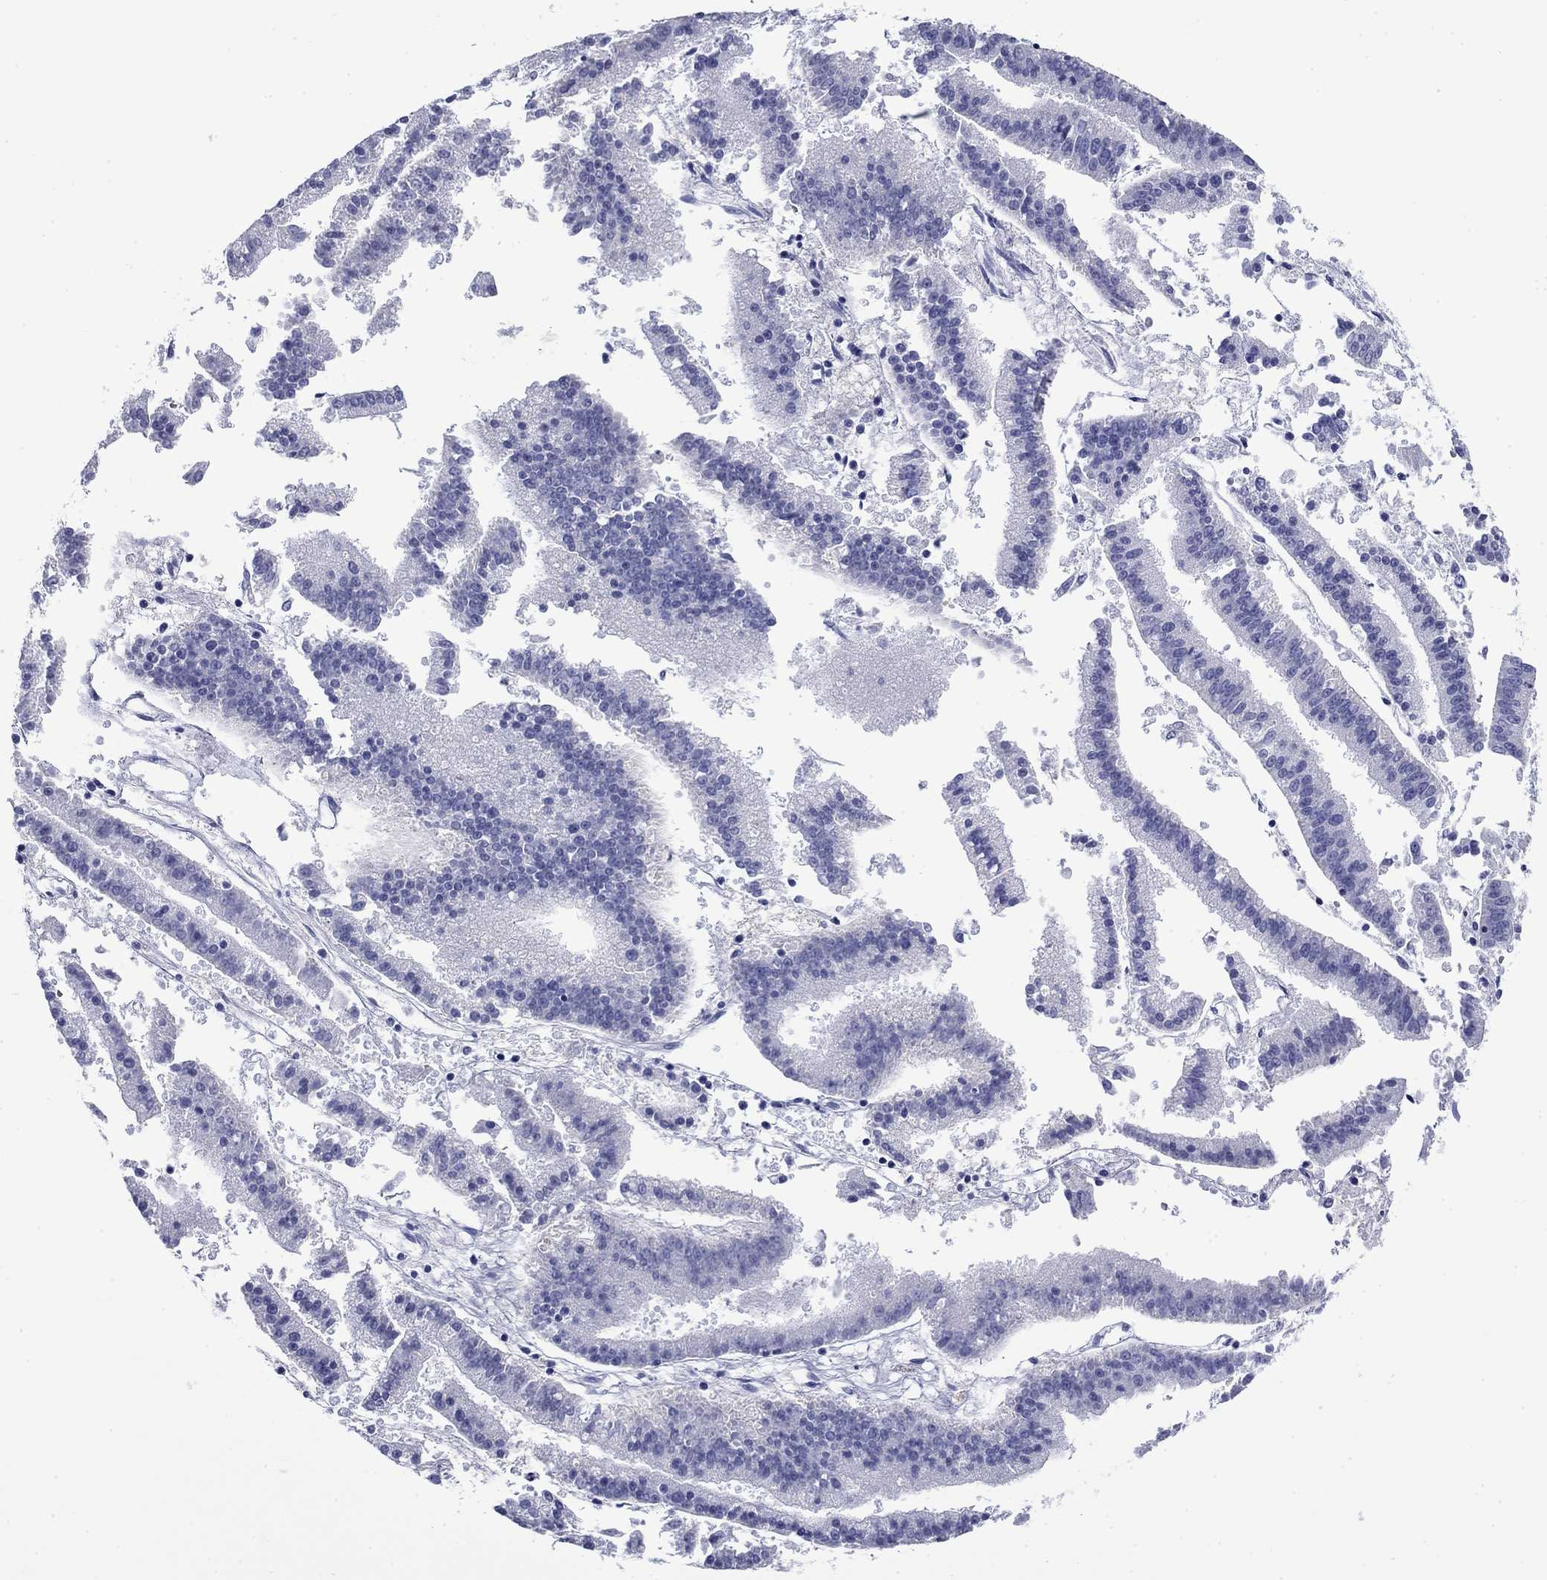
{"staining": {"intensity": "negative", "quantity": "none", "location": "none"}, "tissue": "endometrial cancer", "cell_type": "Tumor cells", "image_type": "cancer", "snomed": [{"axis": "morphology", "description": "Adenocarcinoma, NOS"}, {"axis": "topography", "description": "Endometrium"}], "caption": "The micrograph displays no staining of tumor cells in adenocarcinoma (endometrial).", "gene": "GIP", "patient": {"sex": "female", "age": 66}}